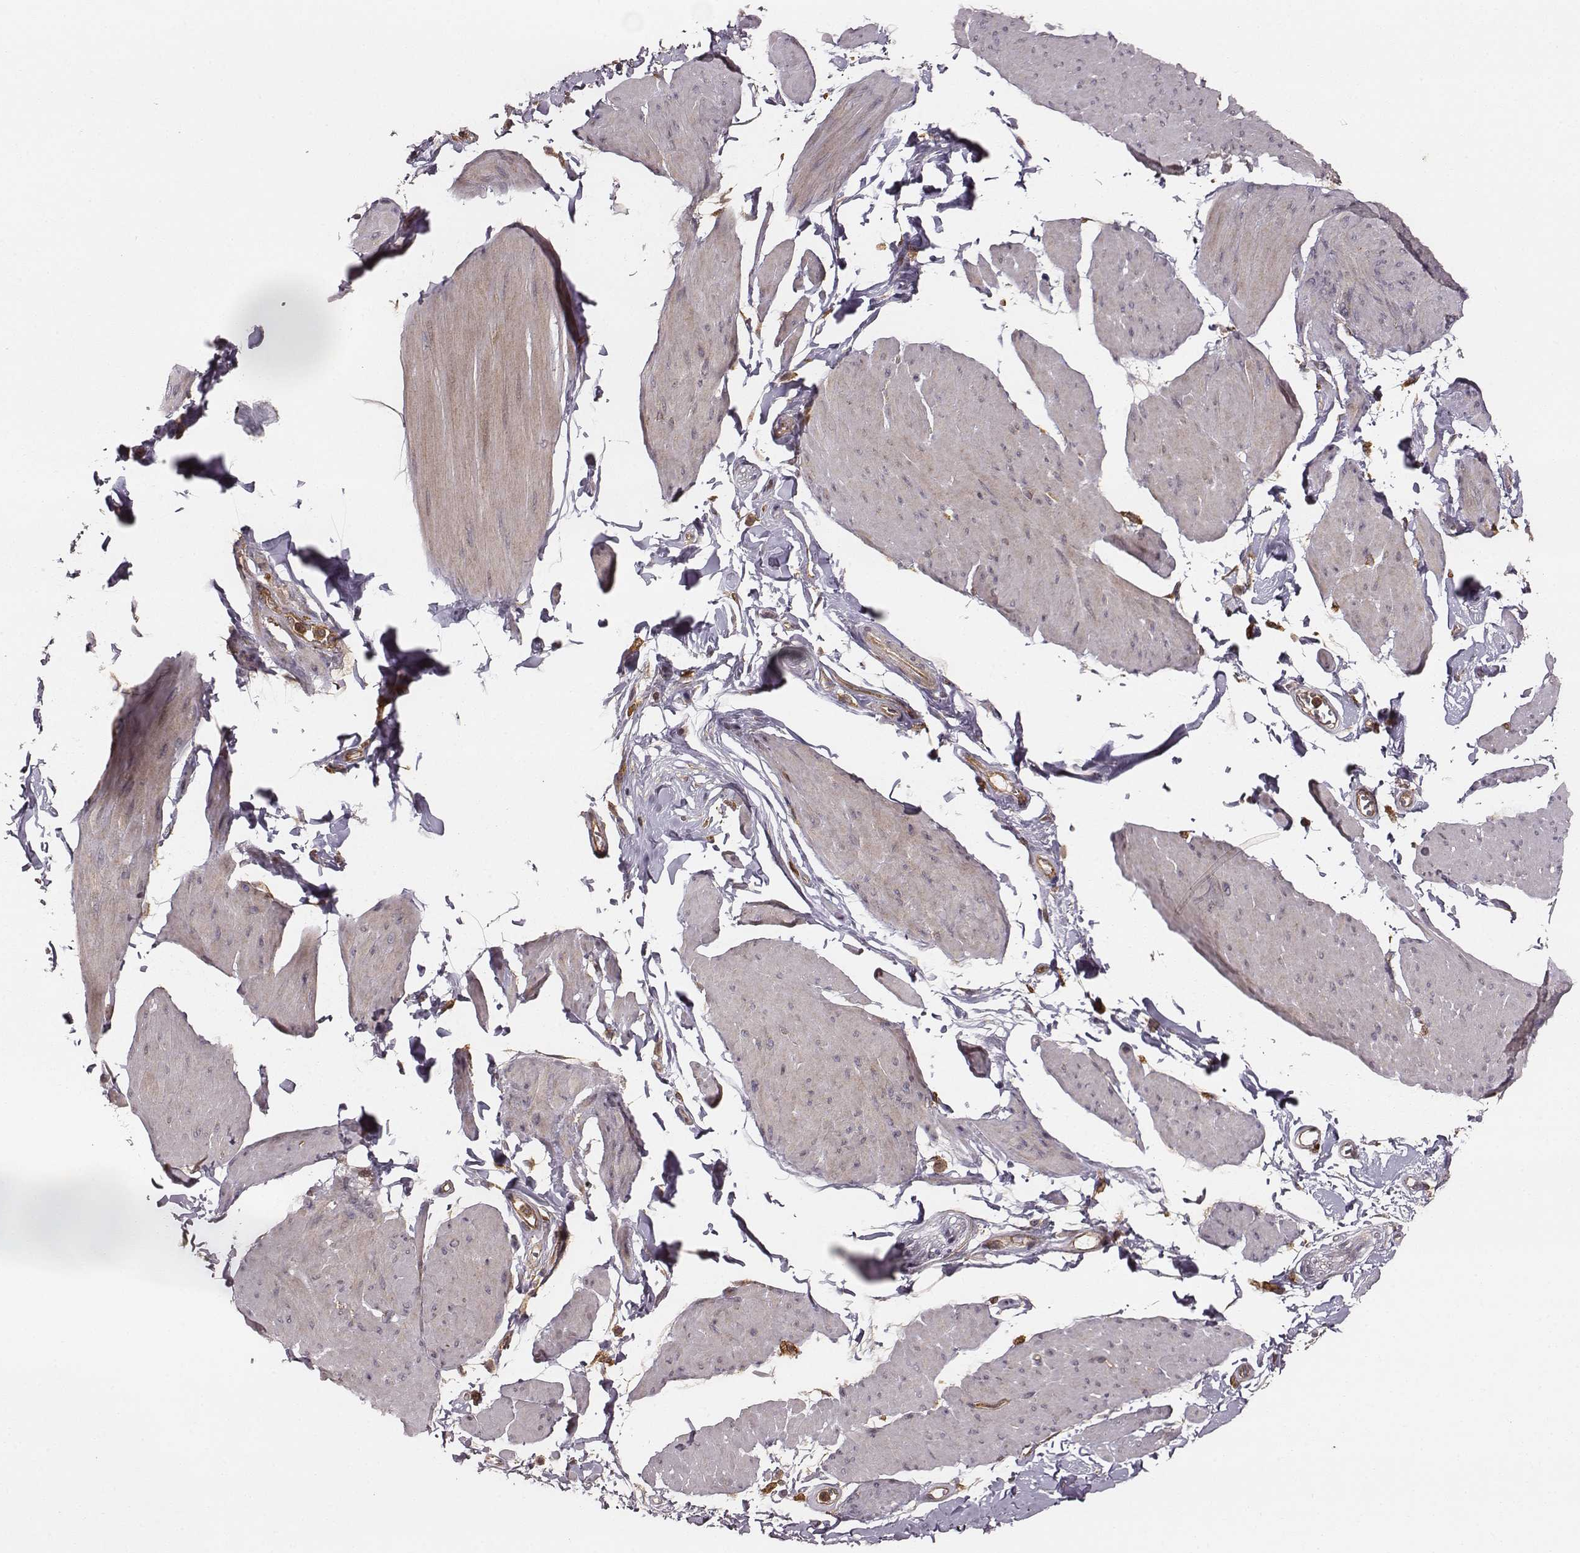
{"staining": {"intensity": "weak", "quantity": "<25%", "location": "cytoplasmic/membranous"}, "tissue": "smooth muscle", "cell_type": "Smooth muscle cells", "image_type": "normal", "snomed": [{"axis": "morphology", "description": "Normal tissue, NOS"}, {"axis": "topography", "description": "Adipose tissue"}, {"axis": "topography", "description": "Smooth muscle"}, {"axis": "topography", "description": "Peripheral nerve tissue"}], "caption": "Immunohistochemical staining of normal human smooth muscle shows no significant positivity in smooth muscle cells. The staining was performed using DAB (3,3'-diaminobenzidine) to visualize the protein expression in brown, while the nuclei were stained in blue with hematoxylin (Magnification: 20x).", "gene": "VPS26A", "patient": {"sex": "male", "age": 83}}